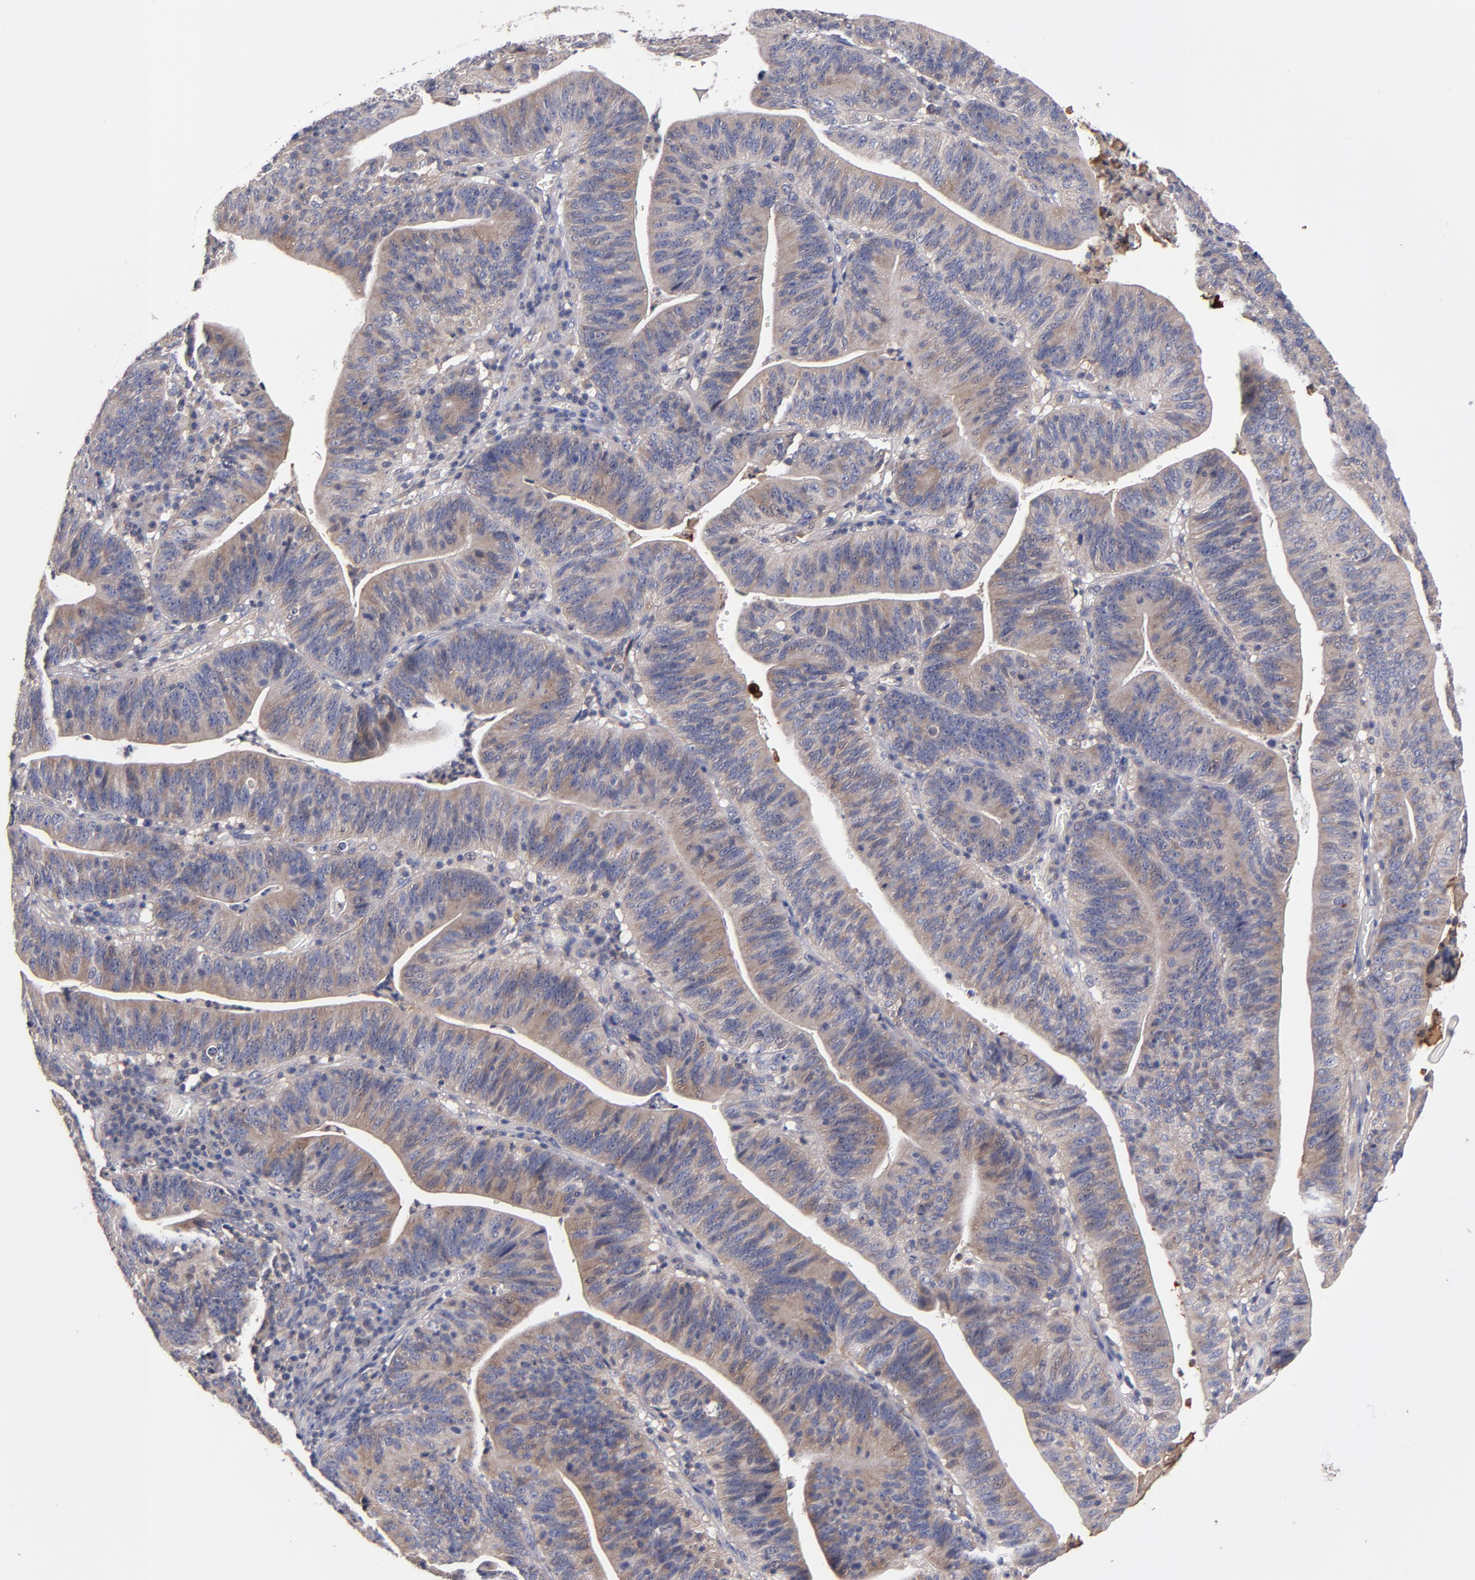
{"staining": {"intensity": "weak", "quantity": ">75%", "location": "cytoplasmic/membranous"}, "tissue": "stomach cancer", "cell_type": "Tumor cells", "image_type": "cancer", "snomed": [{"axis": "morphology", "description": "Adenocarcinoma, NOS"}, {"axis": "topography", "description": "Stomach, lower"}], "caption": "This photomicrograph displays immunohistochemistry (IHC) staining of human stomach cancer, with low weak cytoplasmic/membranous expression in approximately >75% of tumor cells.", "gene": "DACT1", "patient": {"sex": "female", "age": 86}}